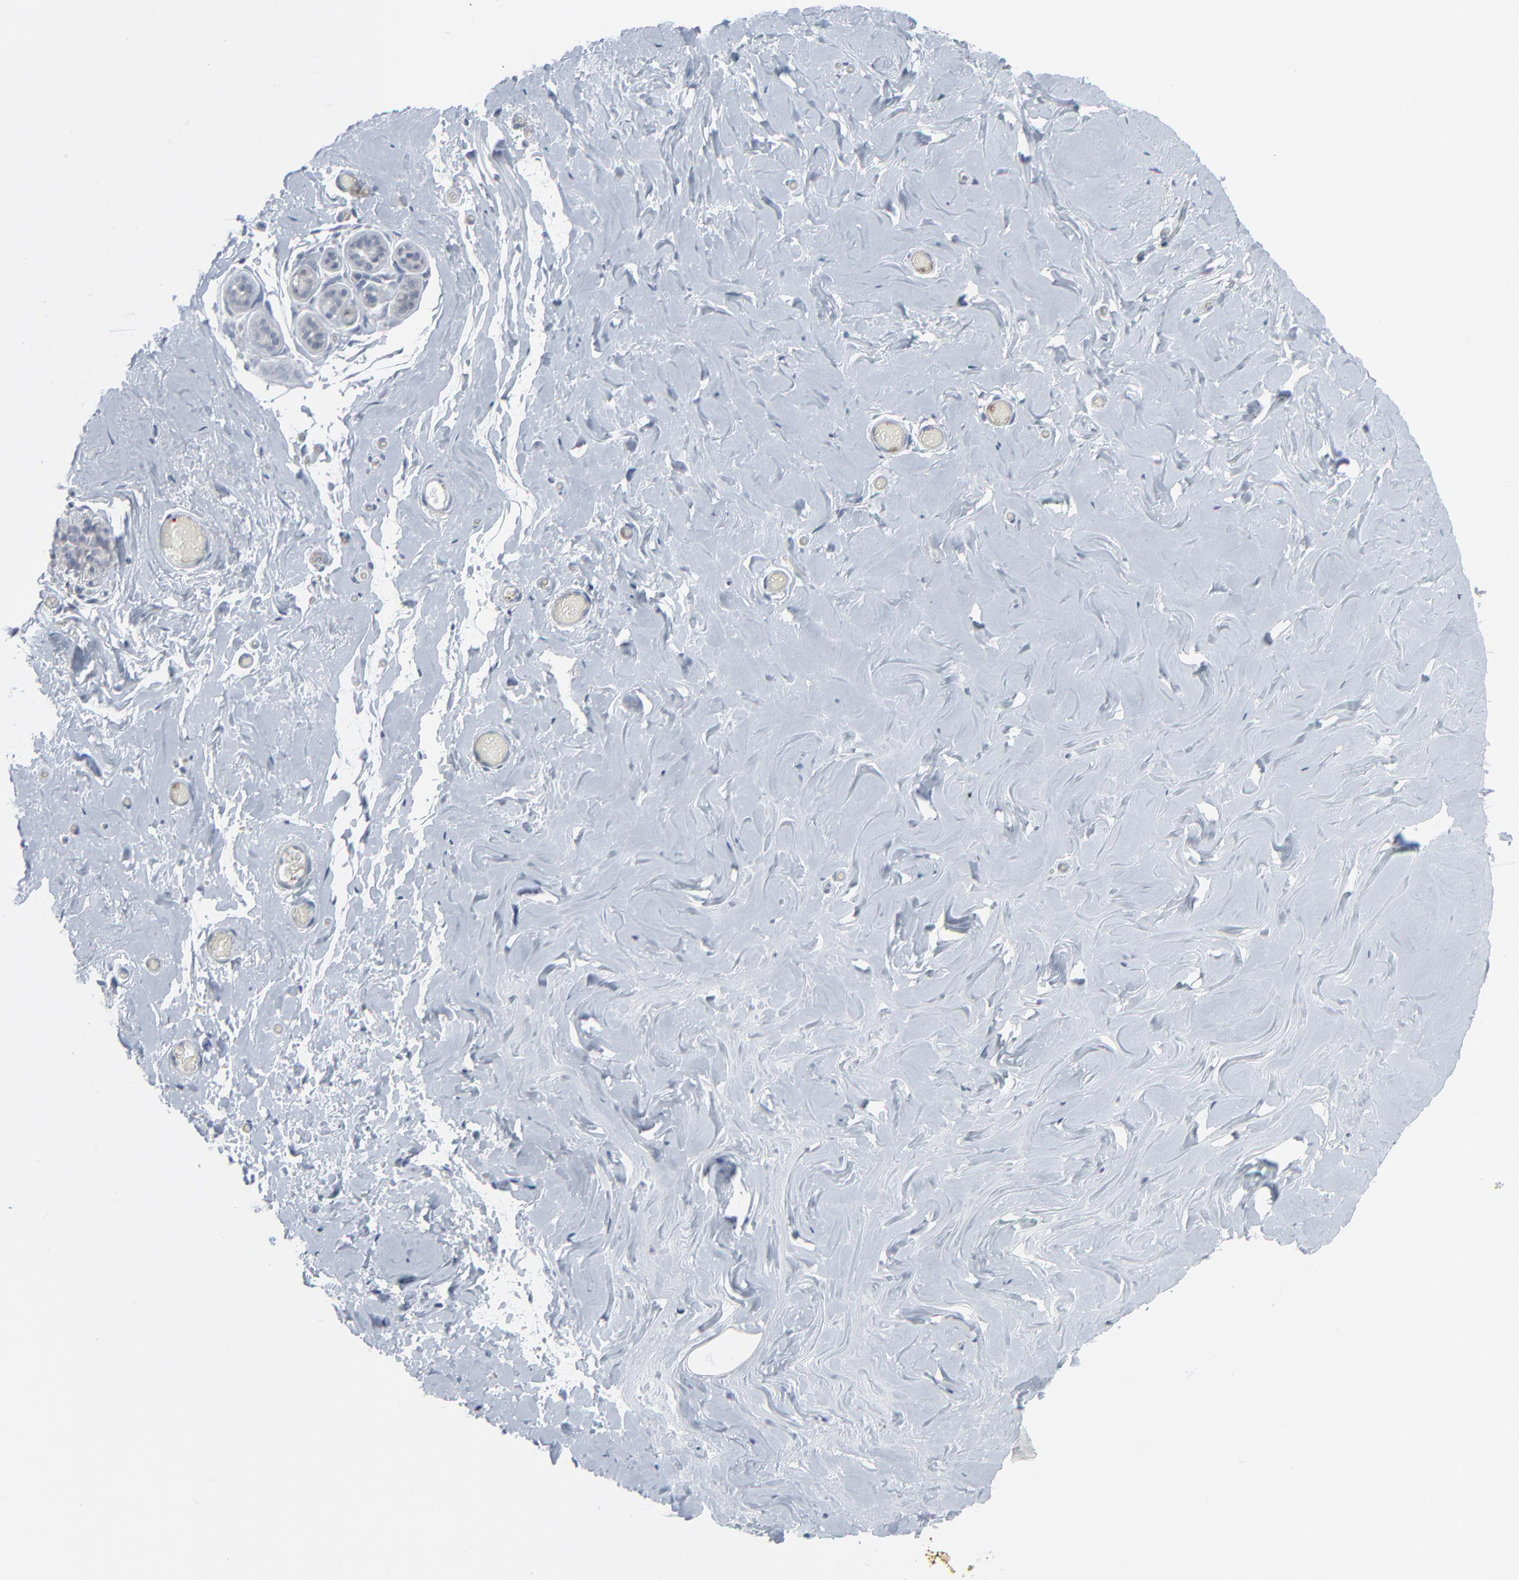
{"staining": {"intensity": "negative", "quantity": "none", "location": "none"}, "tissue": "breast", "cell_type": "Adipocytes", "image_type": "normal", "snomed": [{"axis": "morphology", "description": "Normal tissue, NOS"}, {"axis": "topography", "description": "Breast"}], "caption": "High magnification brightfield microscopy of unremarkable breast stained with DAB (brown) and counterstained with hematoxylin (blue): adipocytes show no significant staining.", "gene": "NEUROD1", "patient": {"sex": "female", "age": 75}}